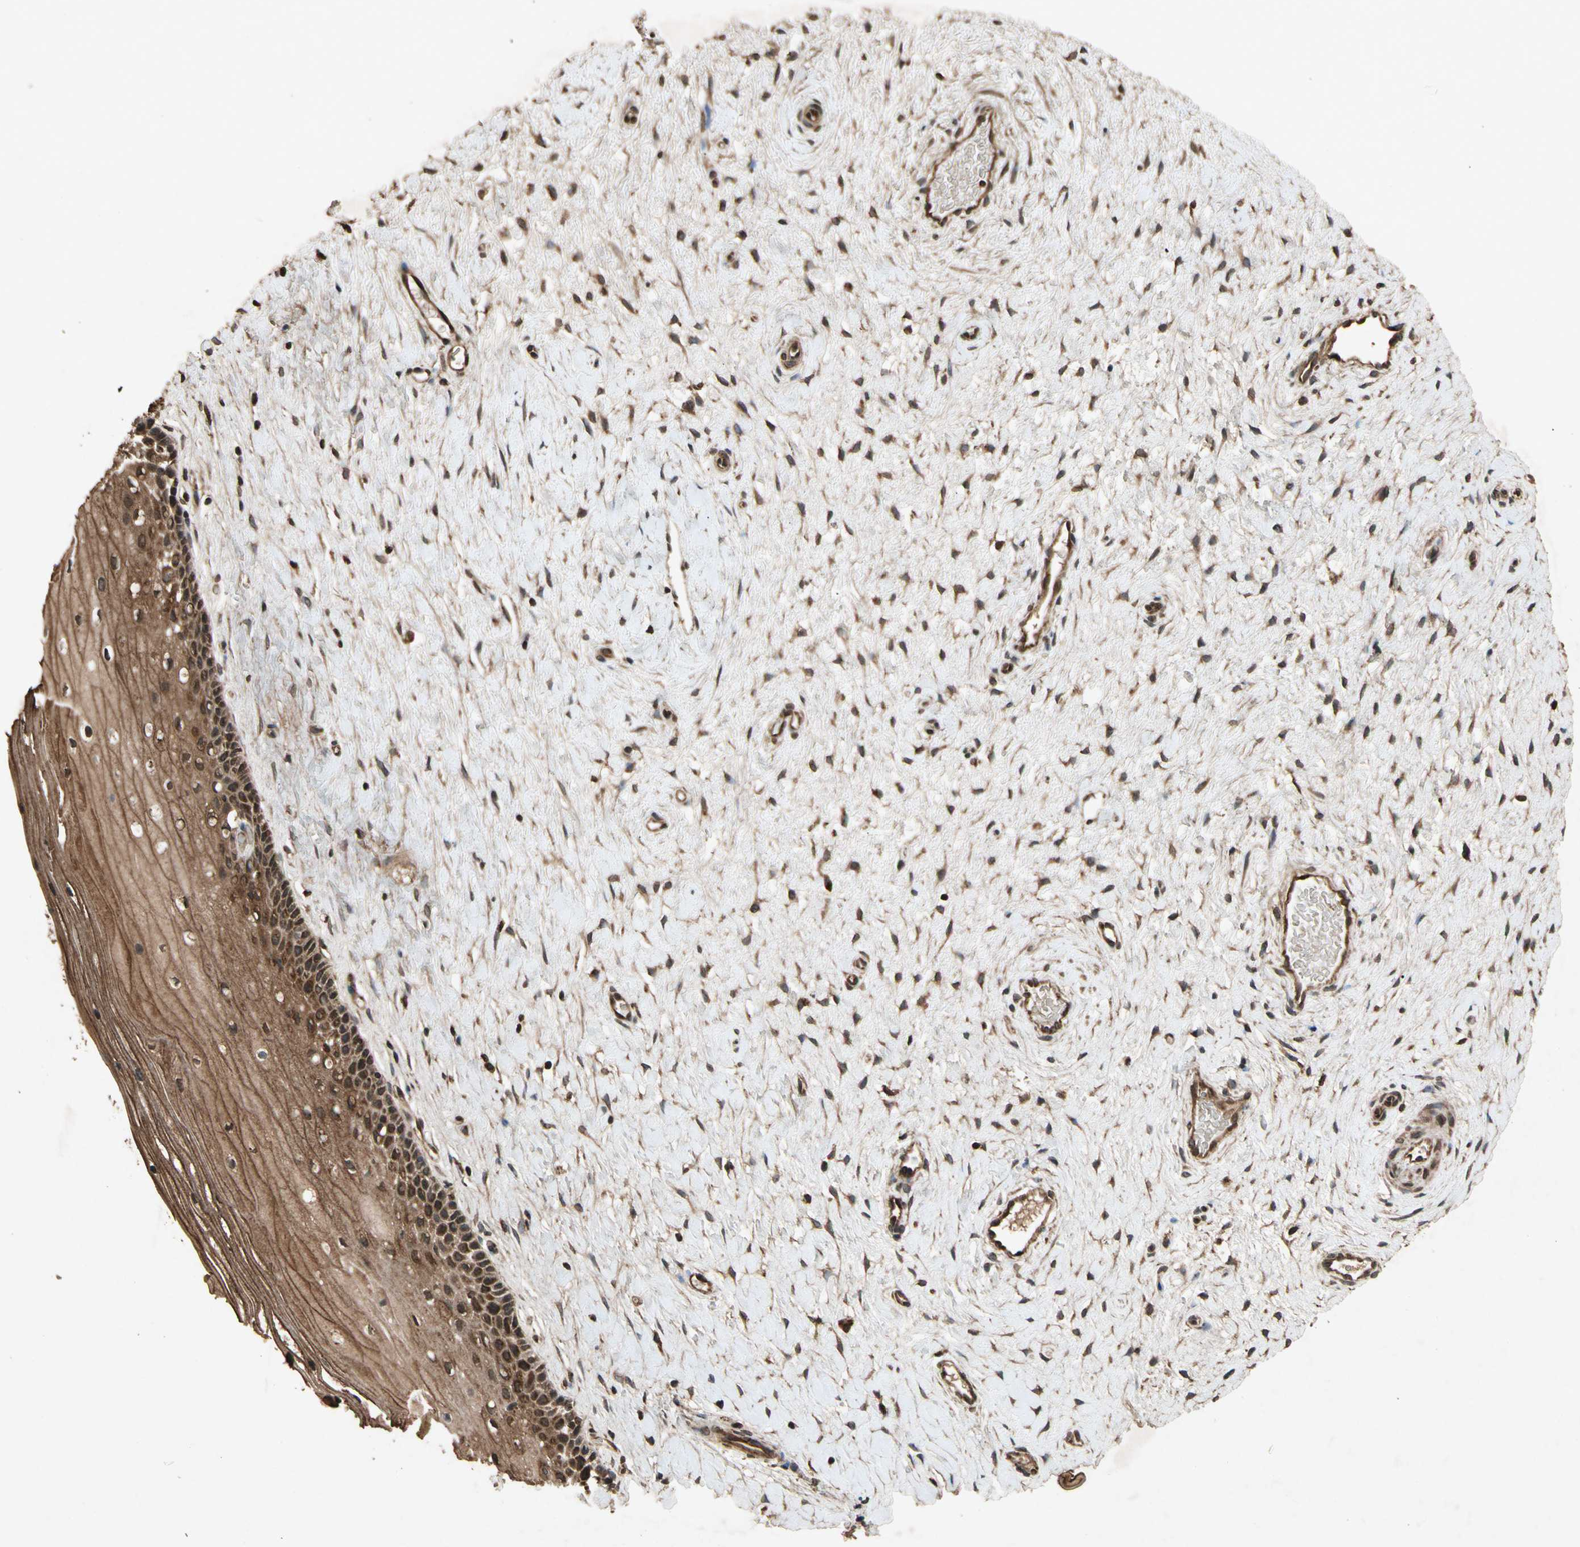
{"staining": {"intensity": "strong", "quantity": ">75%", "location": "cytoplasmic/membranous"}, "tissue": "cervix", "cell_type": "Glandular cells", "image_type": "normal", "snomed": [{"axis": "morphology", "description": "Normal tissue, NOS"}, {"axis": "topography", "description": "Cervix"}], "caption": "Protein expression analysis of unremarkable human cervix reveals strong cytoplasmic/membranous staining in about >75% of glandular cells. The protein of interest is shown in brown color, while the nuclei are stained blue.", "gene": "TXN2", "patient": {"sex": "female", "age": 39}}